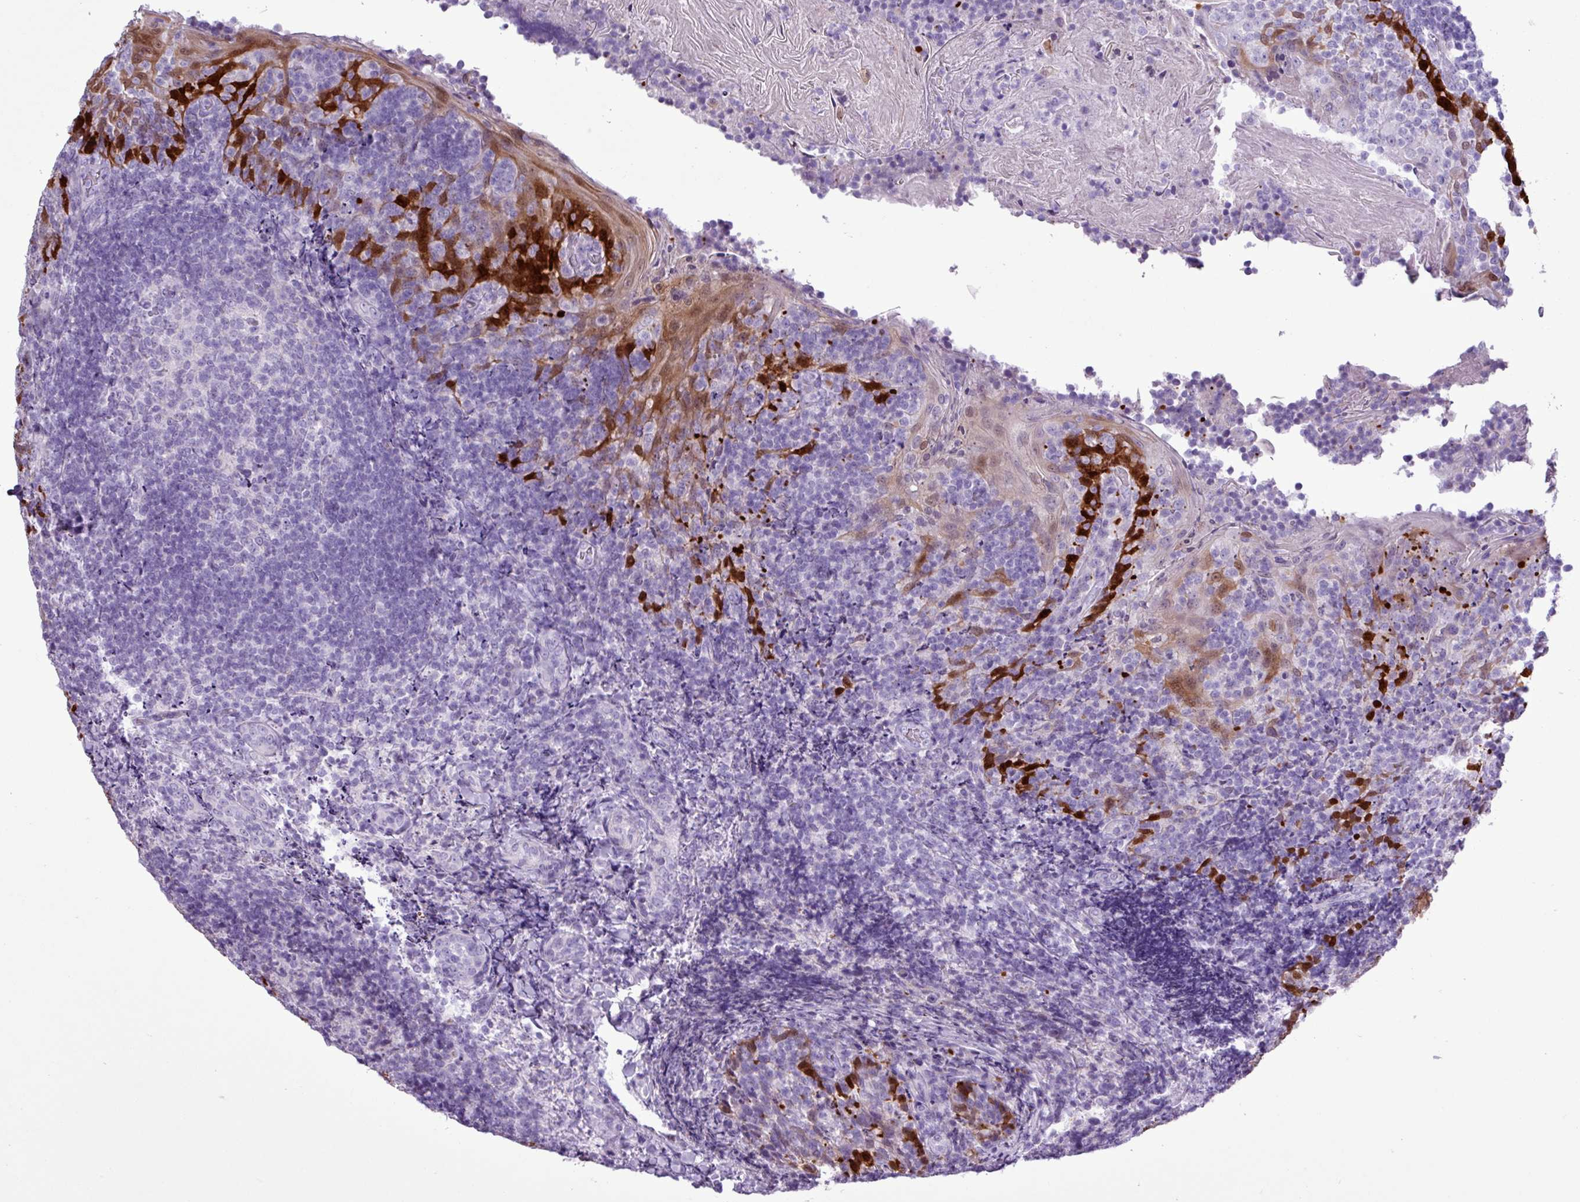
{"staining": {"intensity": "negative", "quantity": "none", "location": "none"}, "tissue": "tonsil", "cell_type": "Germinal center cells", "image_type": "normal", "snomed": [{"axis": "morphology", "description": "Normal tissue, NOS"}, {"axis": "topography", "description": "Tonsil"}], "caption": "Germinal center cells are negative for protein expression in normal human tonsil. The staining is performed using DAB brown chromogen with nuclei counter-stained in using hematoxylin.", "gene": "ALDH3A1", "patient": {"sex": "female", "age": 10}}